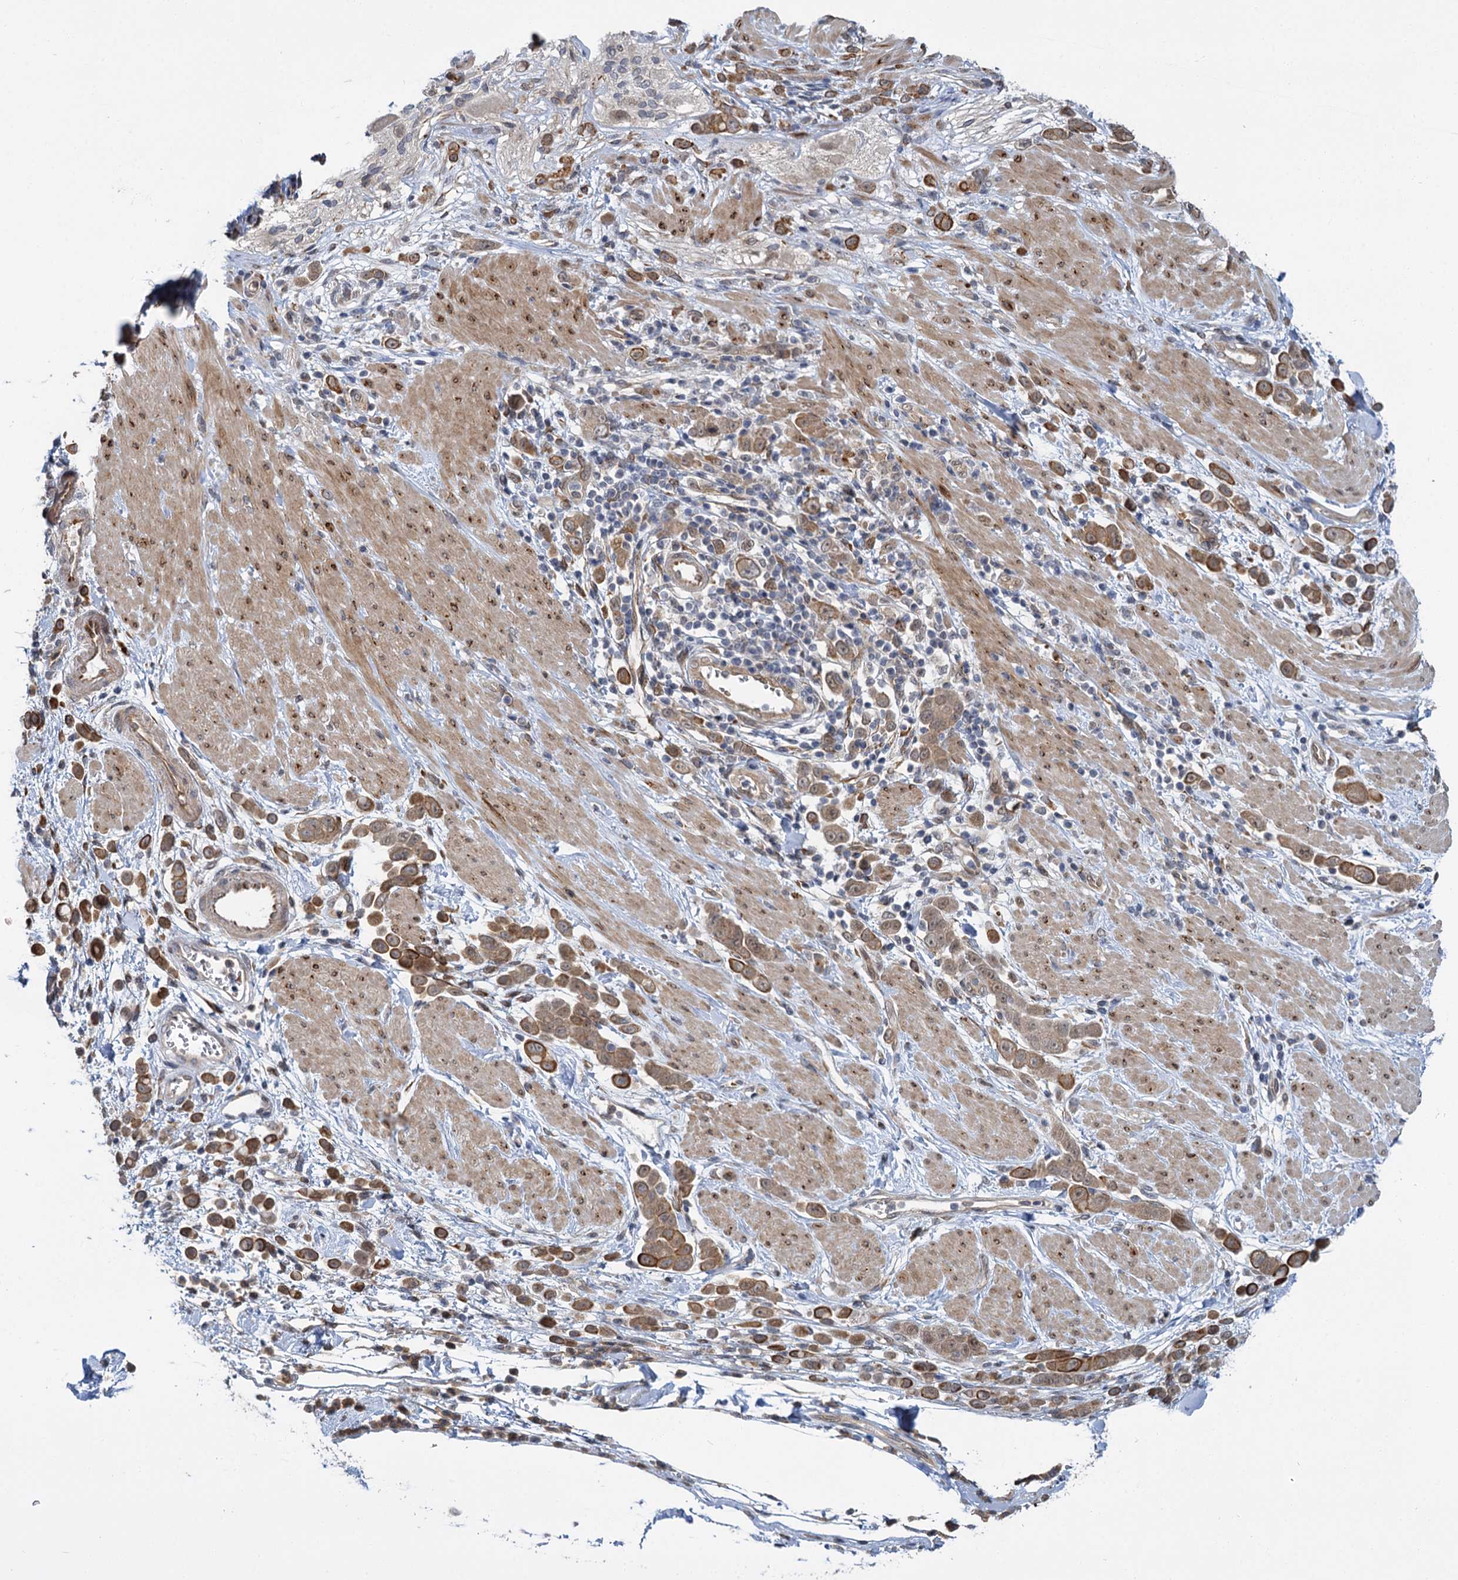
{"staining": {"intensity": "moderate", "quantity": ">75%", "location": "cytoplasmic/membranous"}, "tissue": "pancreatic cancer", "cell_type": "Tumor cells", "image_type": "cancer", "snomed": [{"axis": "morphology", "description": "Normal tissue, NOS"}, {"axis": "morphology", "description": "Adenocarcinoma, NOS"}, {"axis": "topography", "description": "Pancreas"}], "caption": "Immunohistochemical staining of human pancreatic cancer shows medium levels of moderate cytoplasmic/membranous protein expression in approximately >75% of tumor cells.", "gene": "APBA2", "patient": {"sex": "female", "age": 64}}